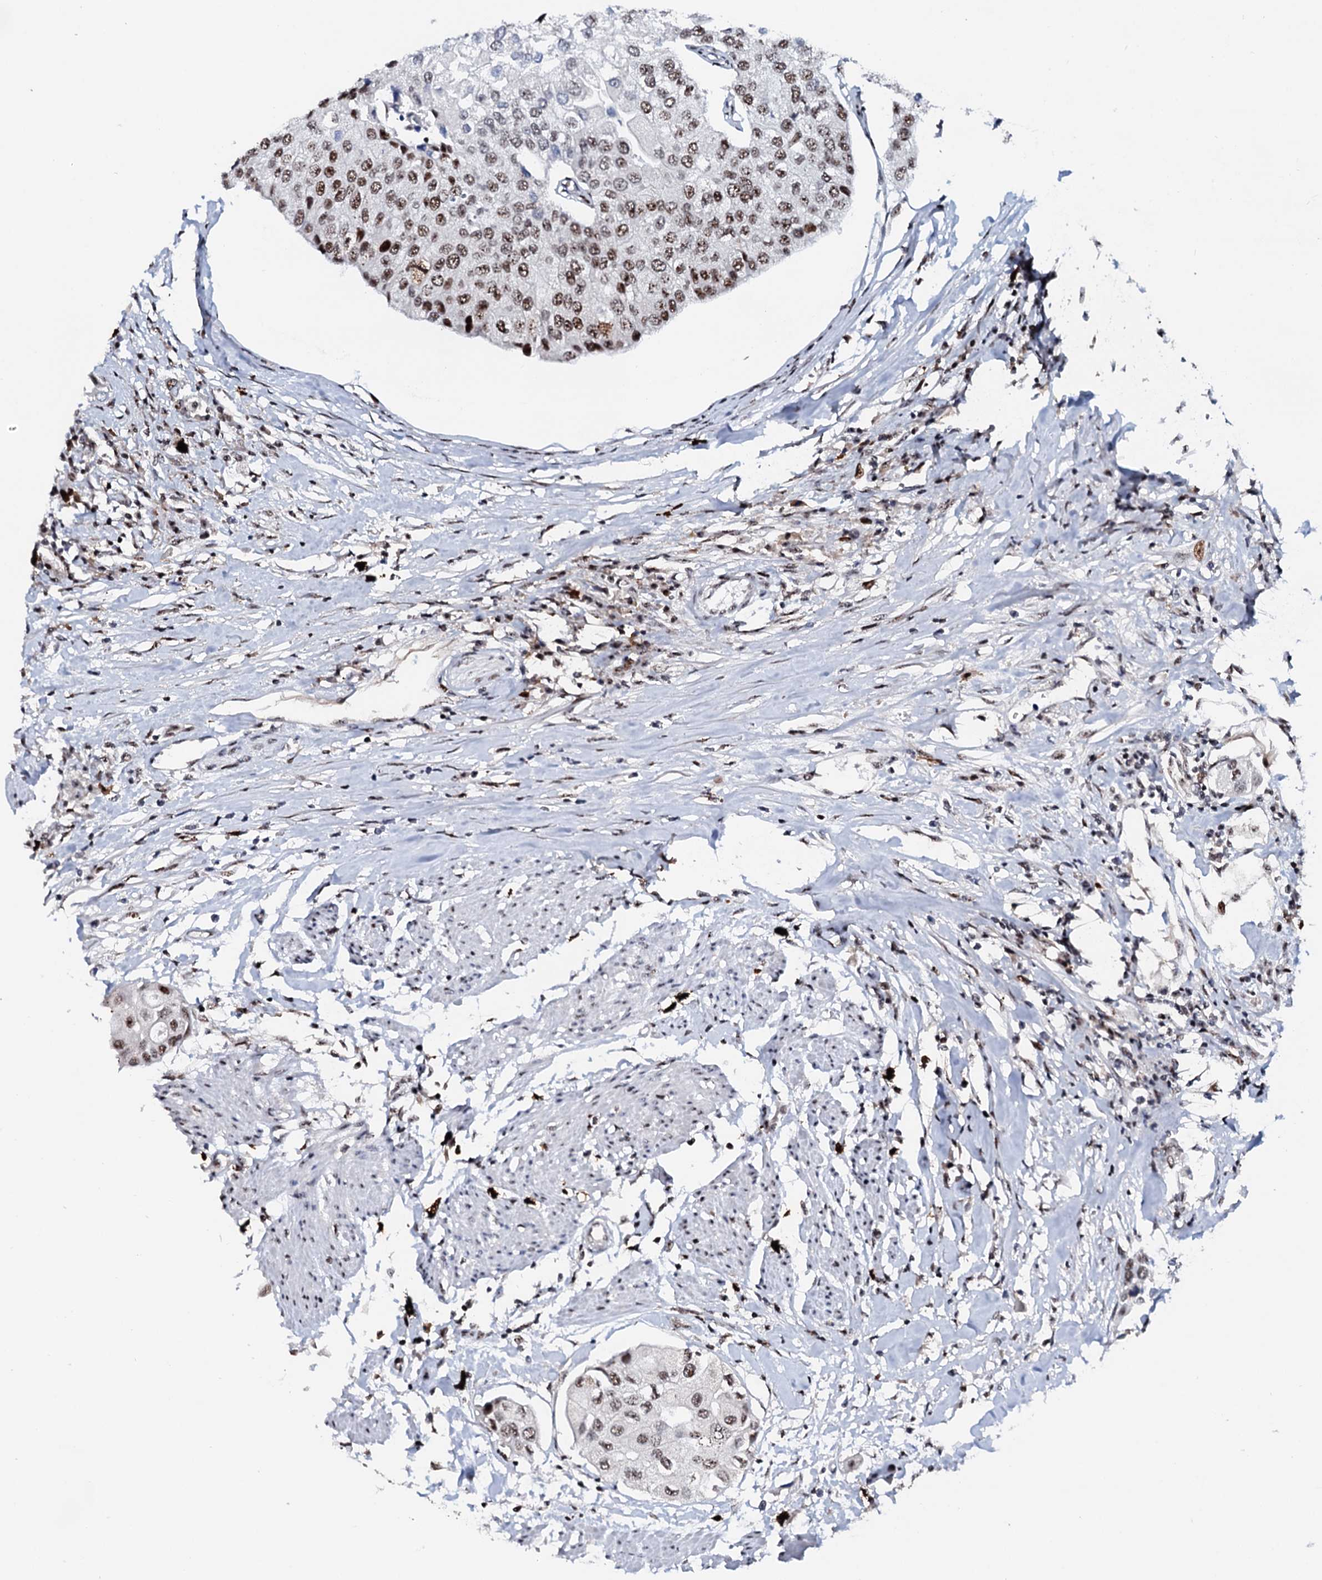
{"staining": {"intensity": "moderate", "quantity": ">75%", "location": "nuclear"}, "tissue": "urothelial cancer", "cell_type": "Tumor cells", "image_type": "cancer", "snomed": [{"axis": "morphology", "description": "Urothelial carcinoma, High grade"}, {"axis": "topography", "description": "Urinary bladder"}], "caption": "A brown stain highlights moderate nuclear positivity of a protein in urothelial cancer tumor cells. The staining was performed using DAB (3,3'-diaminobenzidine) to visualize the protein expression in brown, while the nuclei were stained in blue with hematoxylin (Magnification: 20x).", "gene": "NEUROG3", "patient": {"sex": "male", "age": 64}}